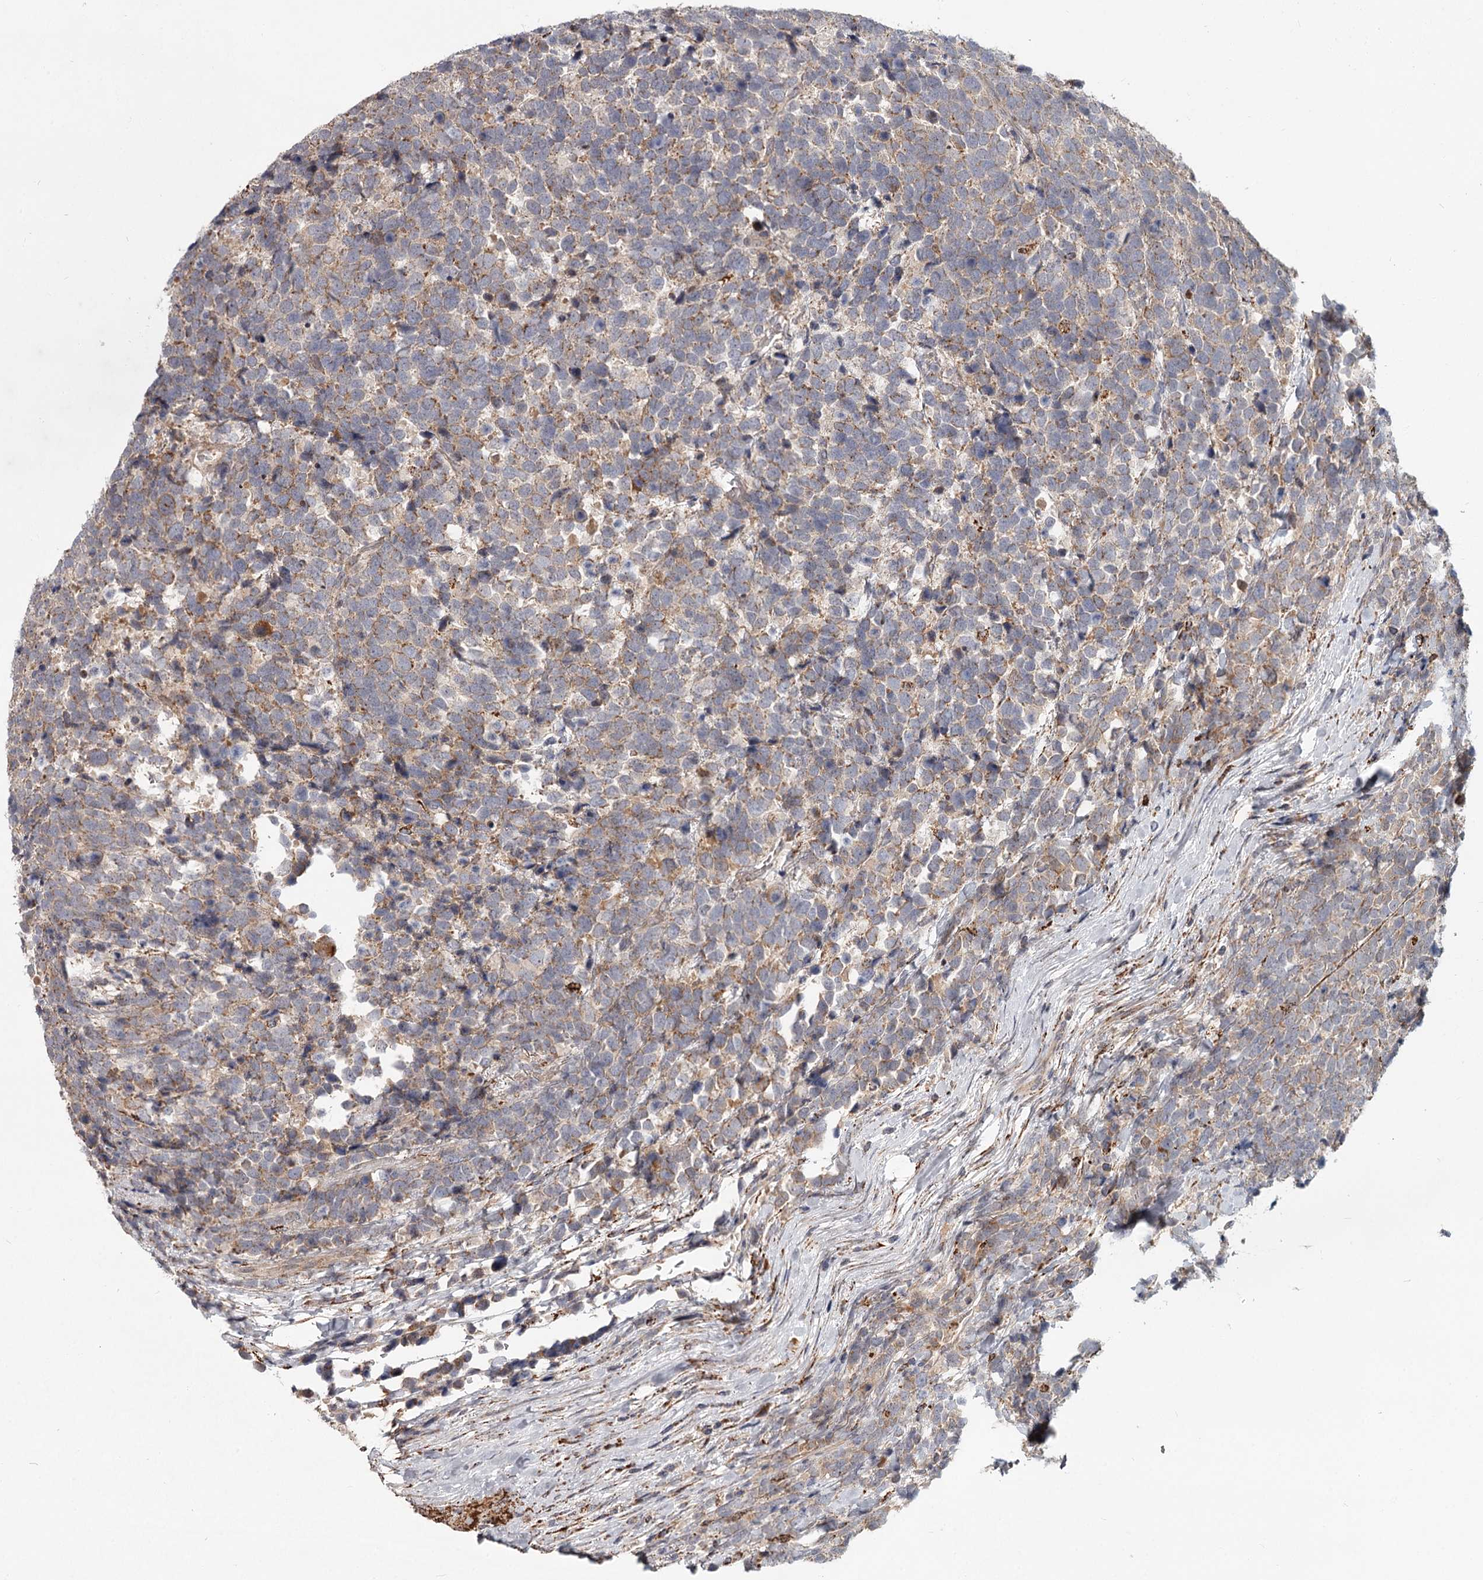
{"staining": {"intensity": "moderate", "quantity": "25%-75%", "location": "cytoplasmic/membranous"}, "tissue": "urothelial cancer", "cell_type": "Tumor cells", "image_type": "cancer", "snomed": [{"axis": "morphology", "description": "Urothelial carcinoma, High grade"}, {"axis": "topography", "description": "Urinary bladder"}], "caption": "IHC photomicrograph of neoplastic tissue: human urothelial cancer stained using IHC demonstrates medium levels of moderate protein expression localized specifically in the cytoplasmic/membranous of tumor cells, appearing as a cytoplasmic/membranous brown color.", "gene": "CDC123", "patient": {"sex": "female", "age": 82}}